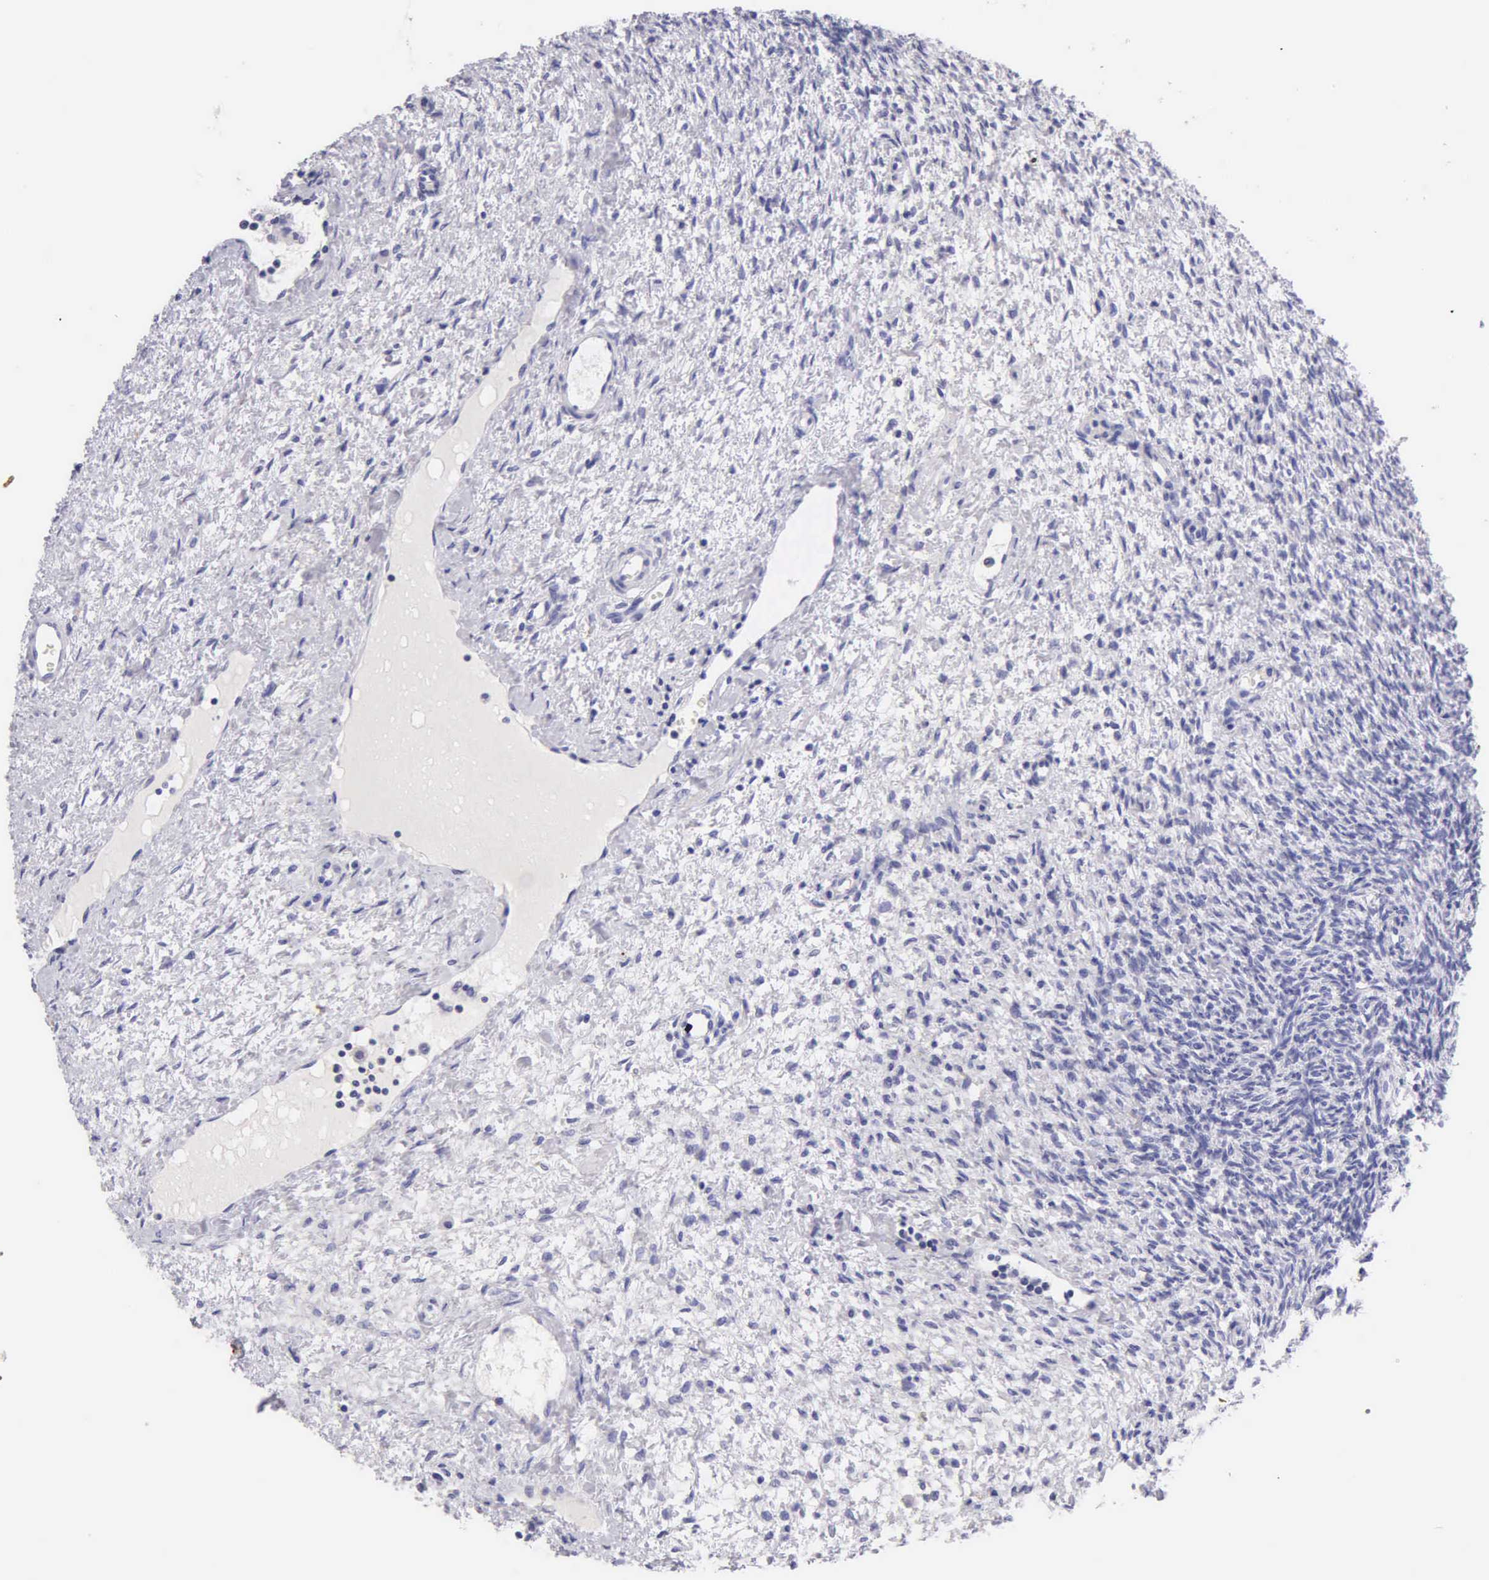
{"staining": {"intensity": "negative", "quantity": "none", "location": "none"}, "tissue": "ovary", "cell_type": "Ovarian stroma cells", "image_type": "normal", "snomed": [{"axis": "morphology", "description": "Normal tissue, NOS"}, {"axis": "topography", "description": "Ovary"}], "caption": "Ovary stained for a protein using immunohistochemistry (IHC) exhibits no expression ovarian stroma cells.", "gene": "KRT14", "patient": {"sex": "female", "age": 32}}